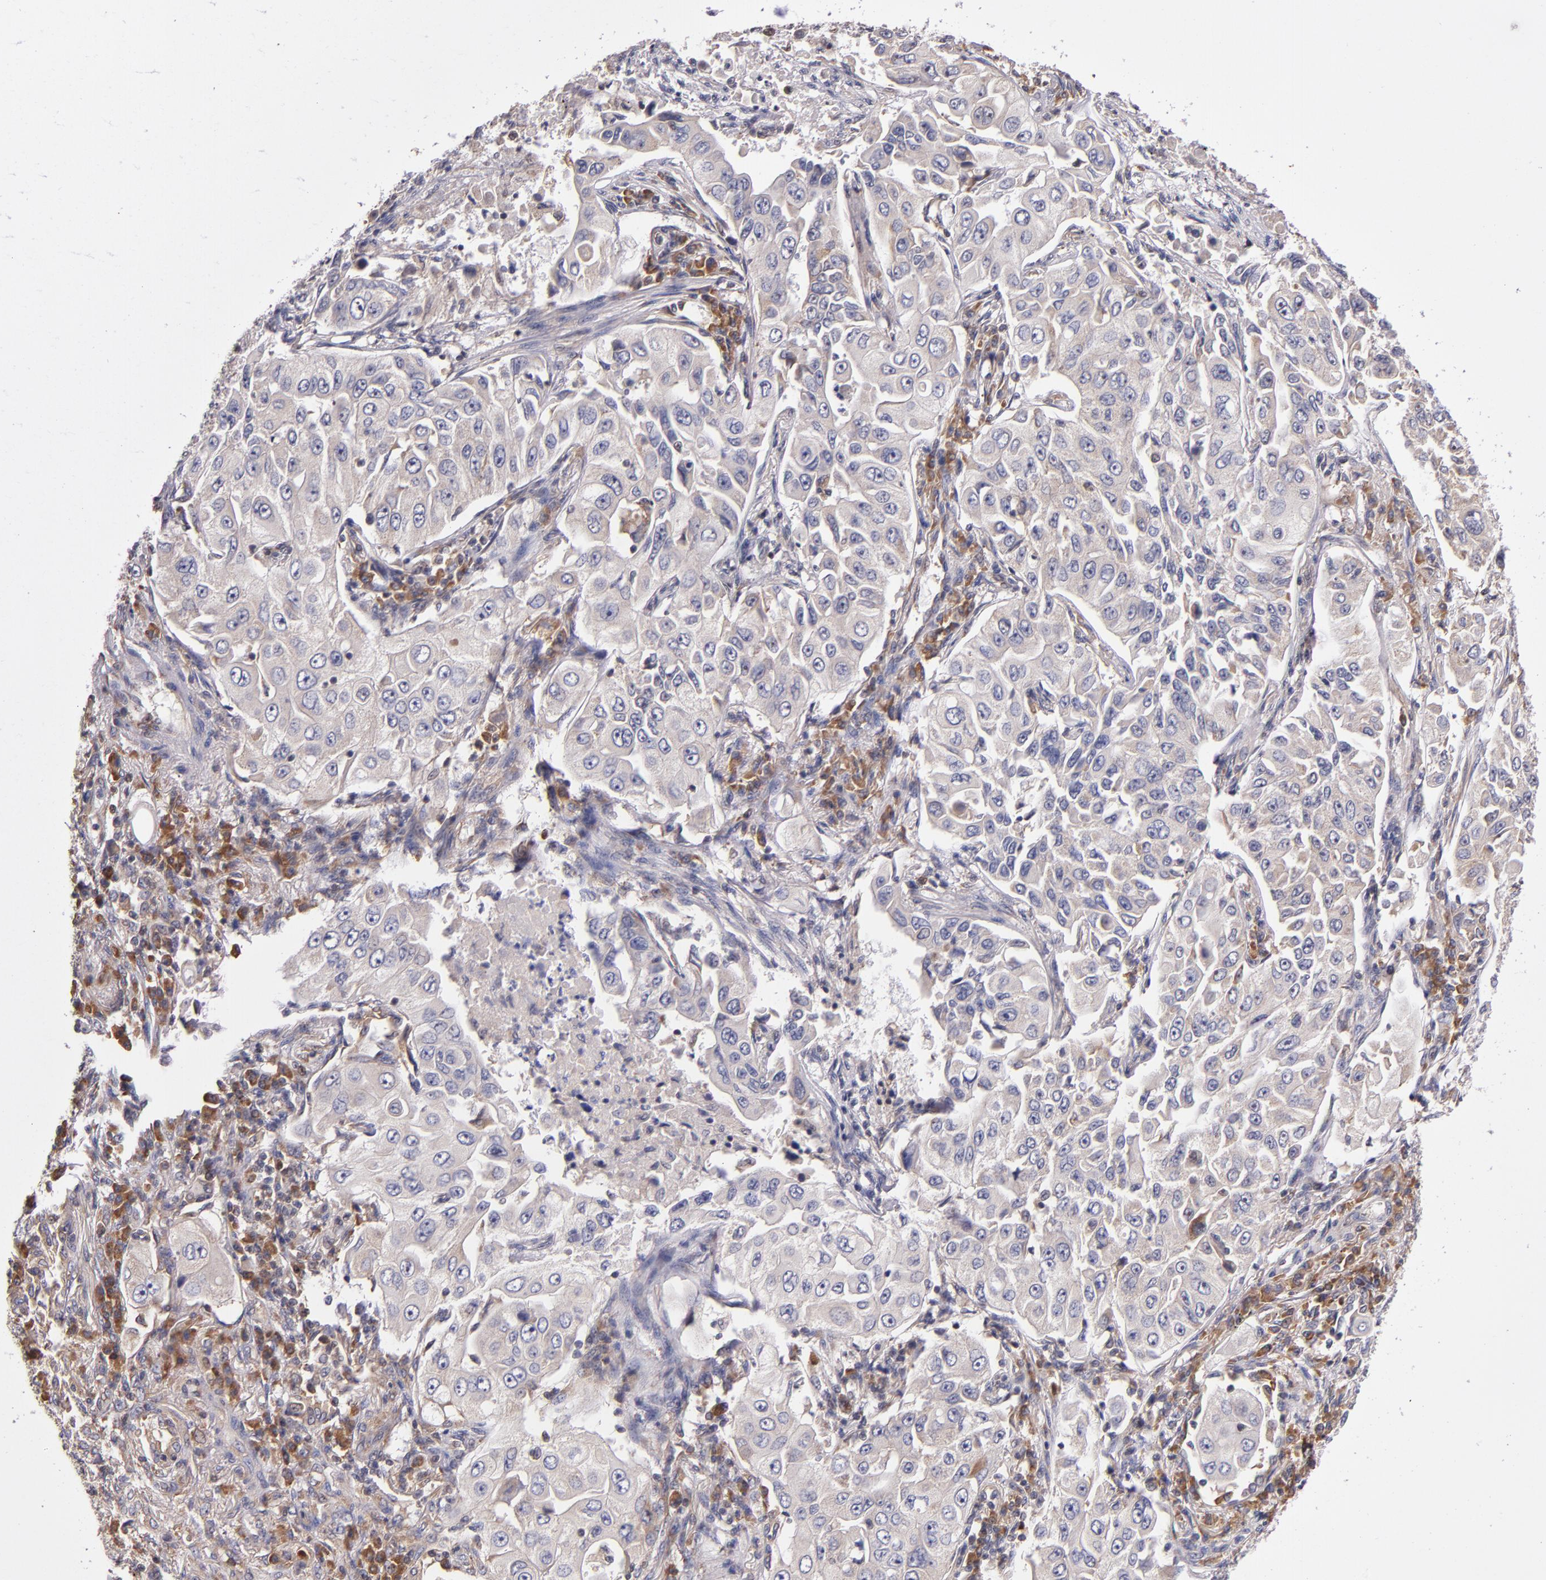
{"staining": {"intensity": "weak", "quantity": "<25%", "location": "cytoplasmic/membranous"}, "tissue": "lung cancer", "cell_type": "Tumor cells", "image_type": "cancer", "snomed": [{"axis": "morphology", "description": "Adenocarcinoma, NOS"}, {"axis": "topography", "description": "Lung"}], "caption": "A photomicrograph of human lung cancer is negative for staining in tumor cells.", "gene": "EIF4ENIF1", "patient": {"sex": "male", "age": 84}}